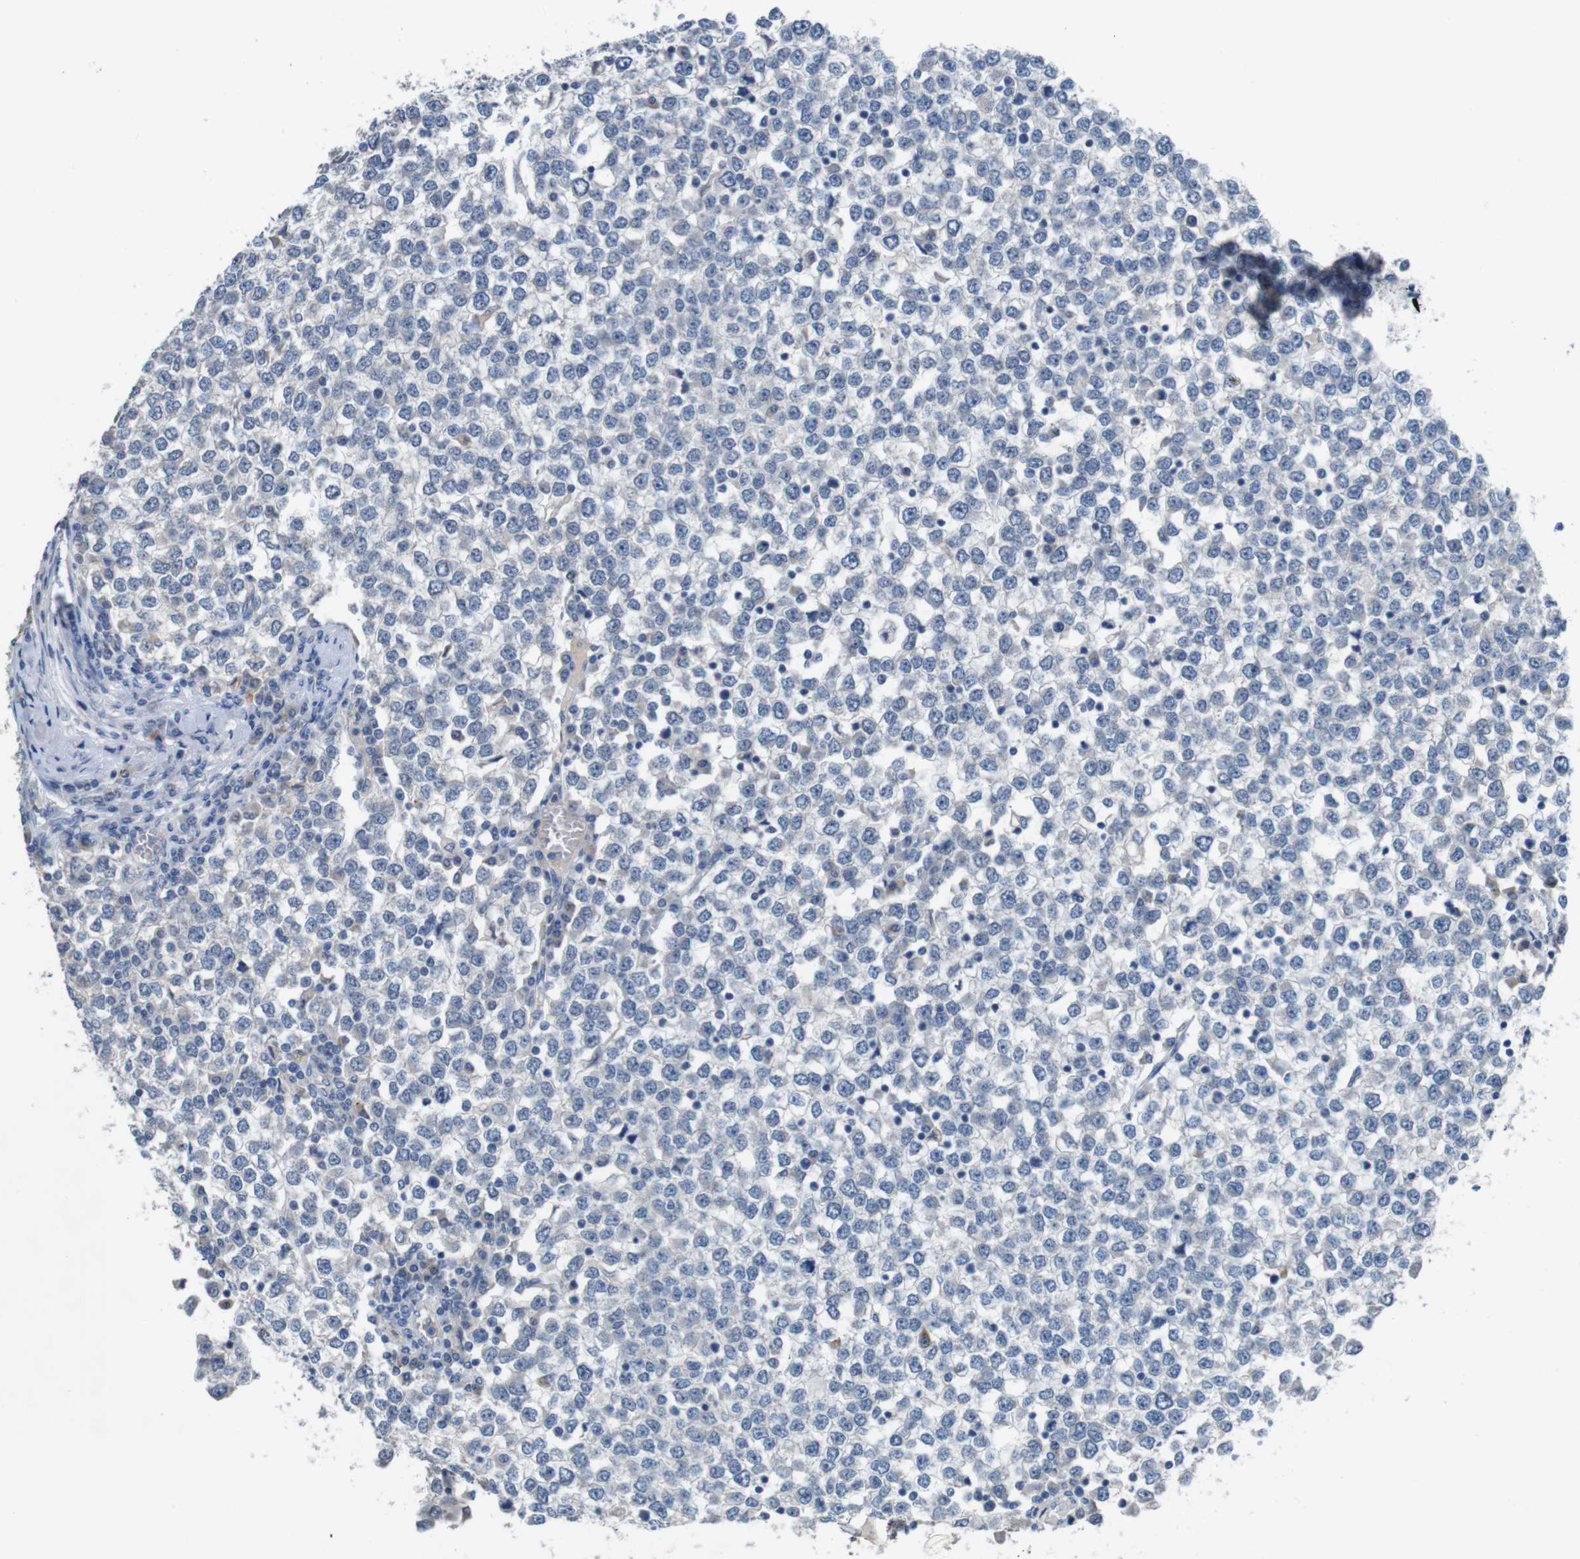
{"staining": {"intensity": "negative", "quantity": "none", "location": "none"}, "tissue": "testis cancer", "cell_type": "Tumor cells", "image_type": "cancer", "snomed": [{"axis": "morphology", "description": "Seminoma, NOS"}, {"axis": "topography", "description": "Testis"}], "caption": "High power microscopy micrograph of an IHC image of testis cancer (seminoma), revealing no significant expression in tumor cells.", "gene": "SLC2A8", "patient": {"sex": "male", "age": 65}}